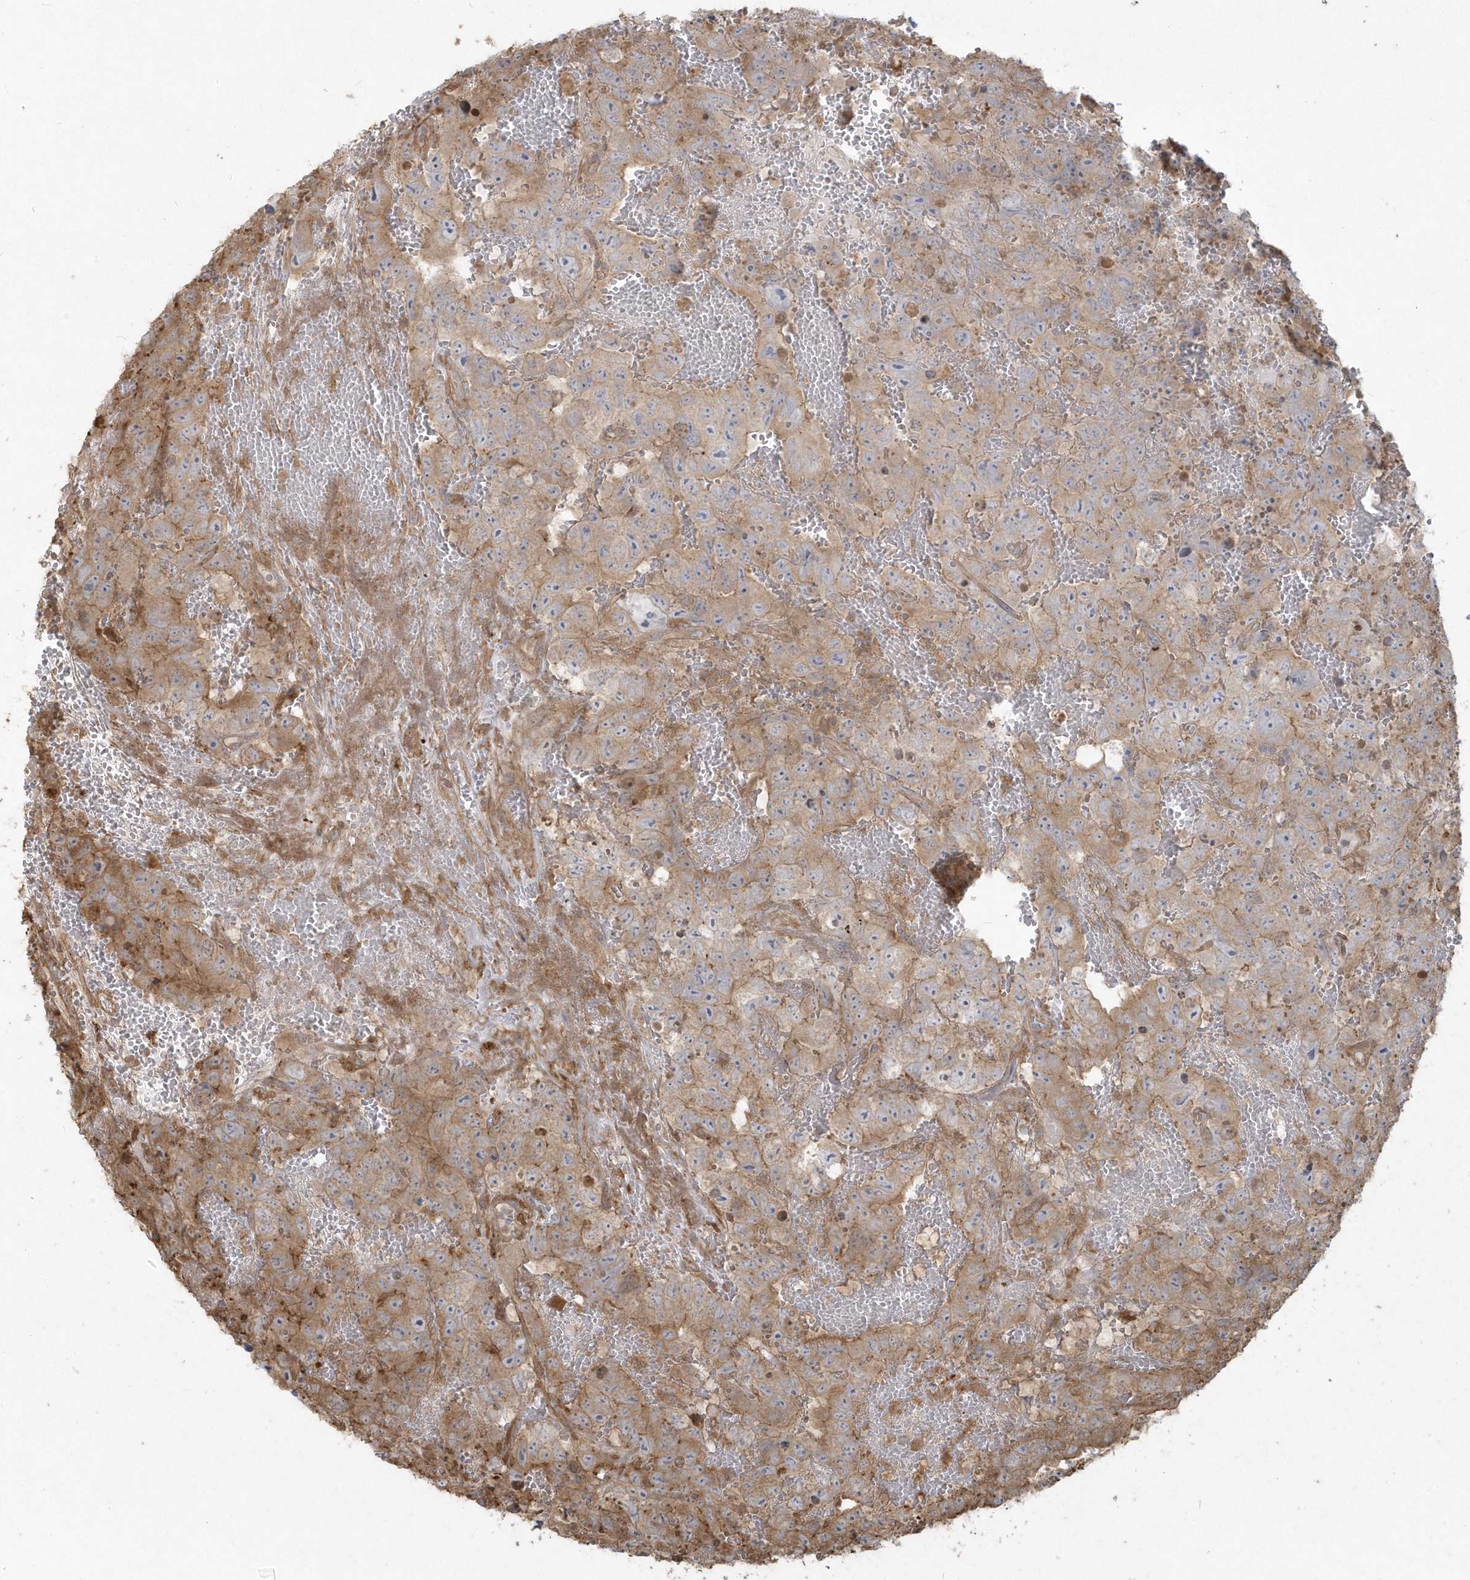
{"staining": {"intensity": "moderate", "quantity": "25%-75%", "location": "cytoplasmic/membranous"}, "tissue": "testis cancer", "cell_type": "Tumor cells", "image_type": "cancer", "snomed": [{"axis": "morphology", "description": "Carcinoma, Embryonal, NOS"}, {"axis": "topography", "description": "Testis"}], "caption": "Immunohistochemical staining of human testis cancer (embryonal carcinoma) reveals medium levels of moderate cytoplasmic/membranous protein staining in about 25%-75% of tumor cells.", "gene": "HNMT", "patient": {"sex": "male", "age": 45}}